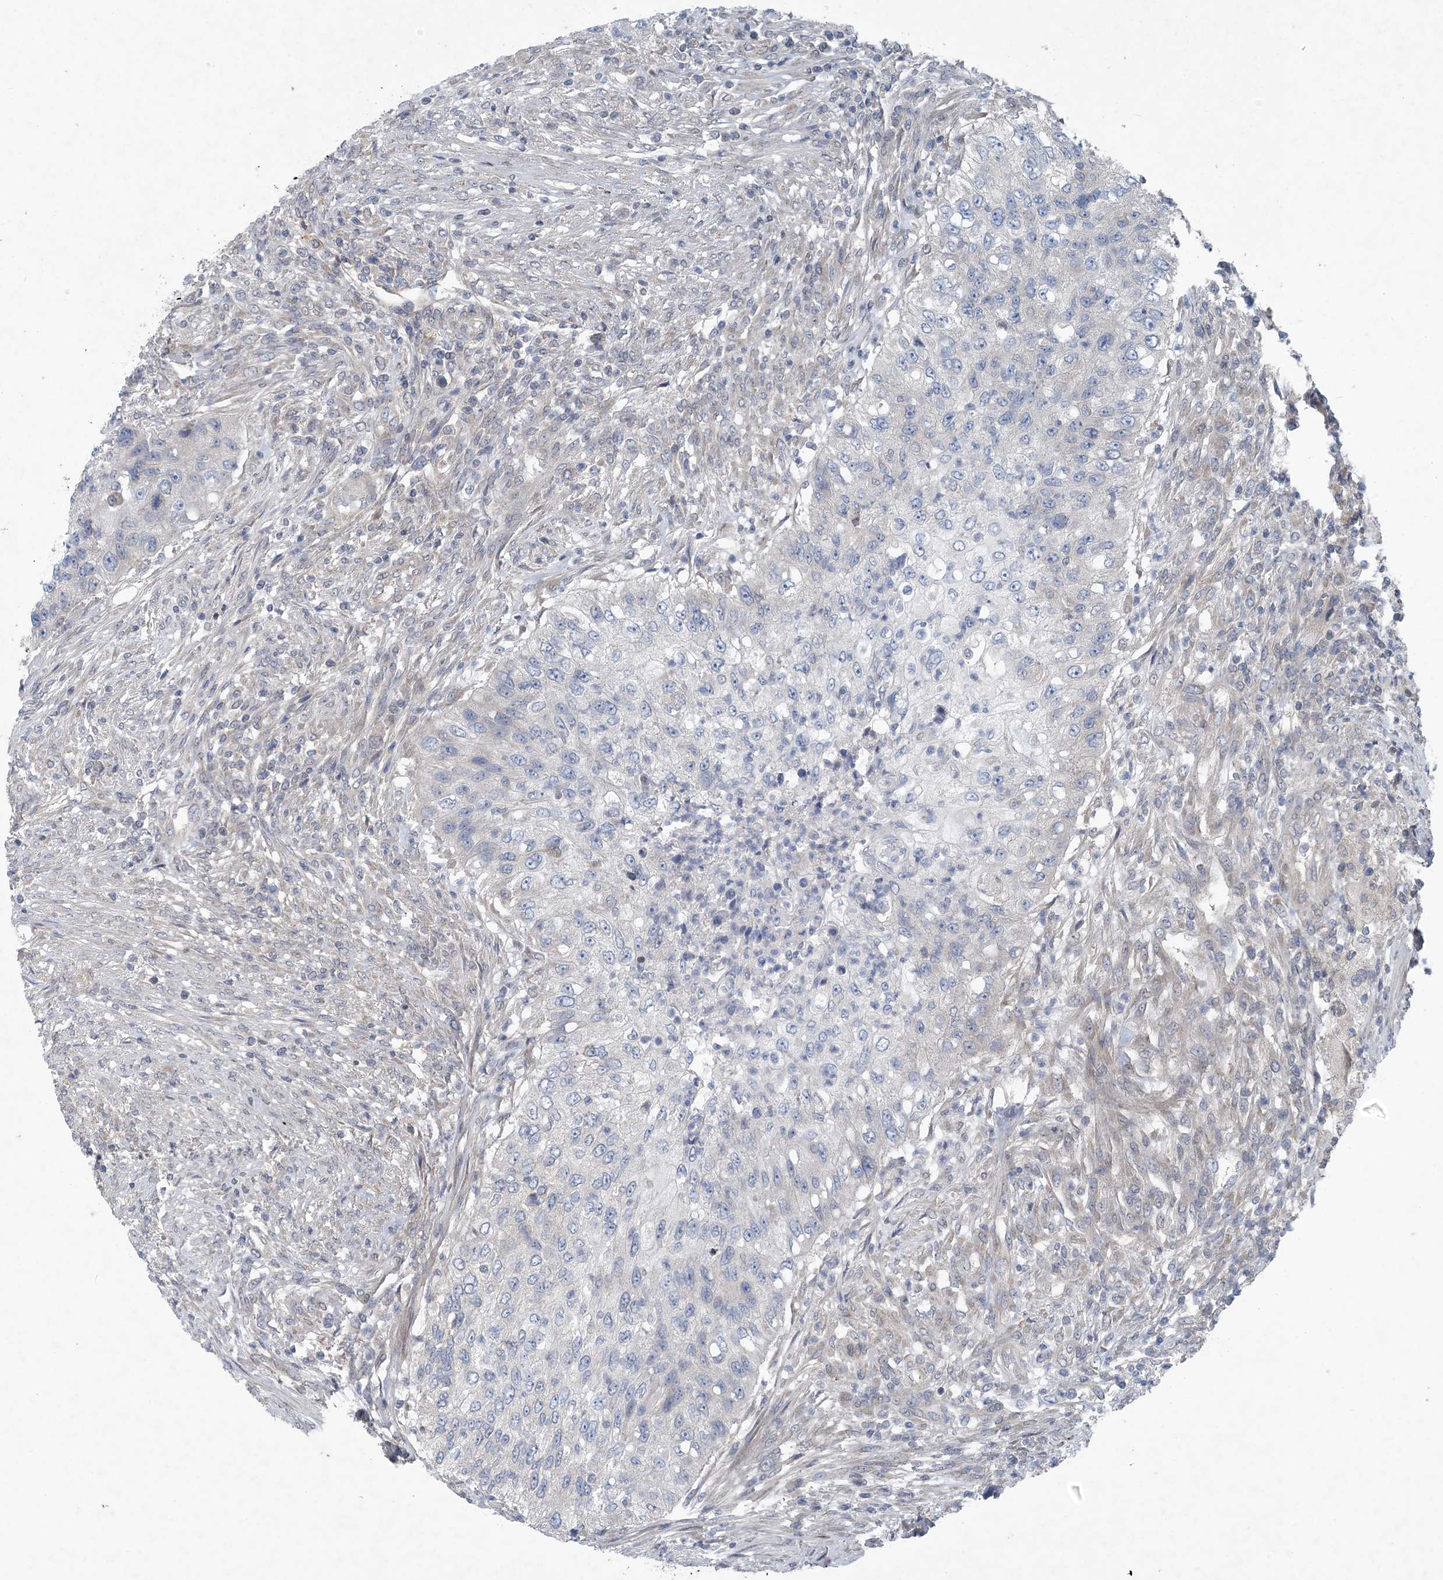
{"staining": {"intensity": "negative", "quantity": "none", "location": "none"}, "tissue": "urothelial cancer", "cell_type": "Tumor cells", "image_type": "cancer", "snomed": [{"axis": "morphology", "description": "Urothelial carcinoma, High grade"}, {"axis": "topography", "description": "Urinary bladder"}], "caption": "The immunohistochemistry photomicrograph has no significant expression in tumor cells of high-grade urothelial carcinoma tissue. (Stains: DAB (3,3'-diaminobenzidine) immunohistochemistry with hematoxylin counter stain, Microscopy: brightfield microscopy at high magnification).", "gene": "HIKESHI", "patient": {"sex": "female", "age": 60}}